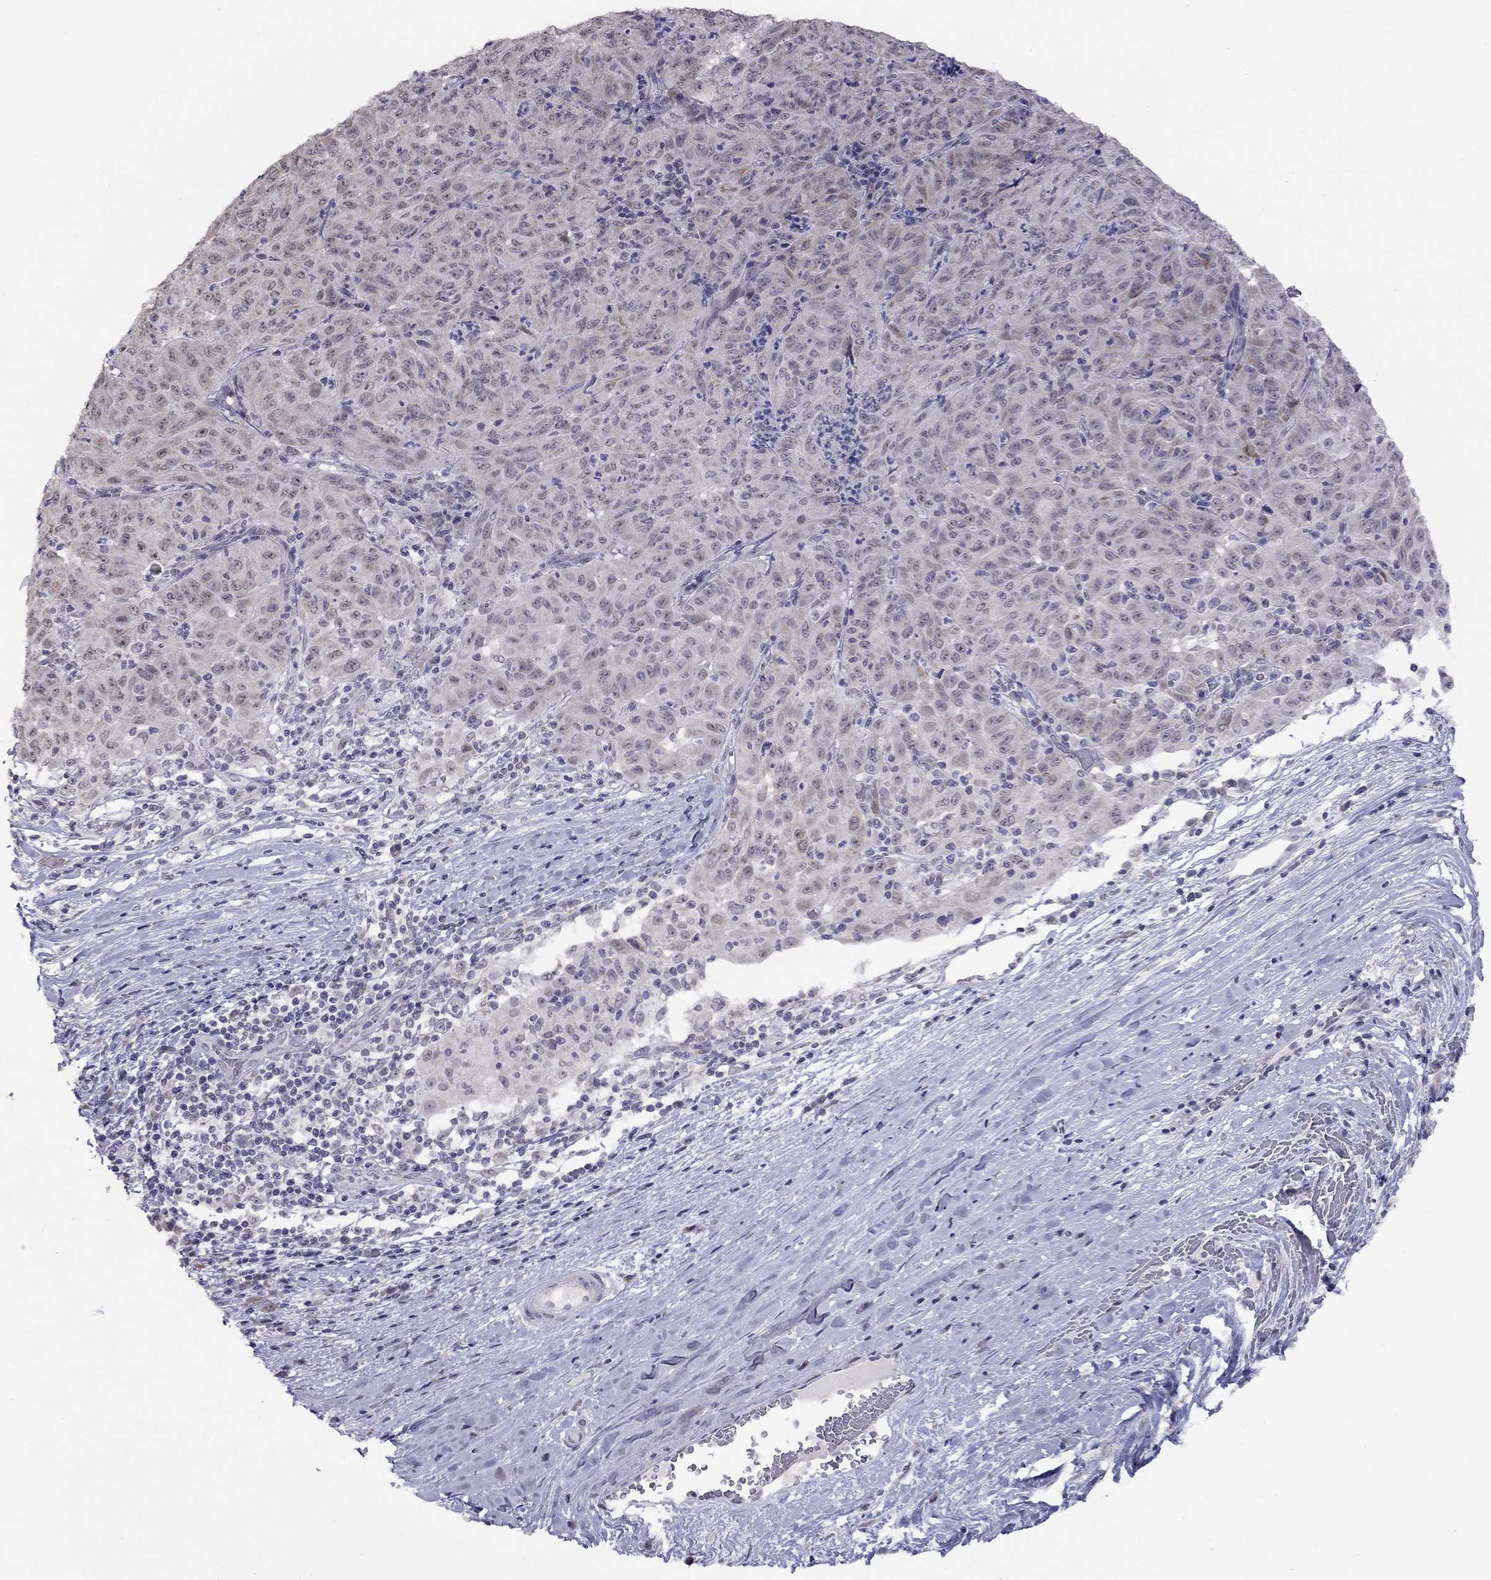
{"staining": {"intensity": "negative", "quantity": "none", "location": "none"}, "tissue": "pancreatic cancer", "cell_type": "Tumor cells", "image_type": "cancer", "snomed": [{"axis": "morphology", "description": "Adenocarcinoma, NOS"}, {"axis": "topography", "description": "Pancreas"}], "caption": "A micrograph of human adenocarcinoma (pancreatic) is negative for staining in tumor cells.", "gene": "HES5", "patient": {"sex": "male", "age": 63}}